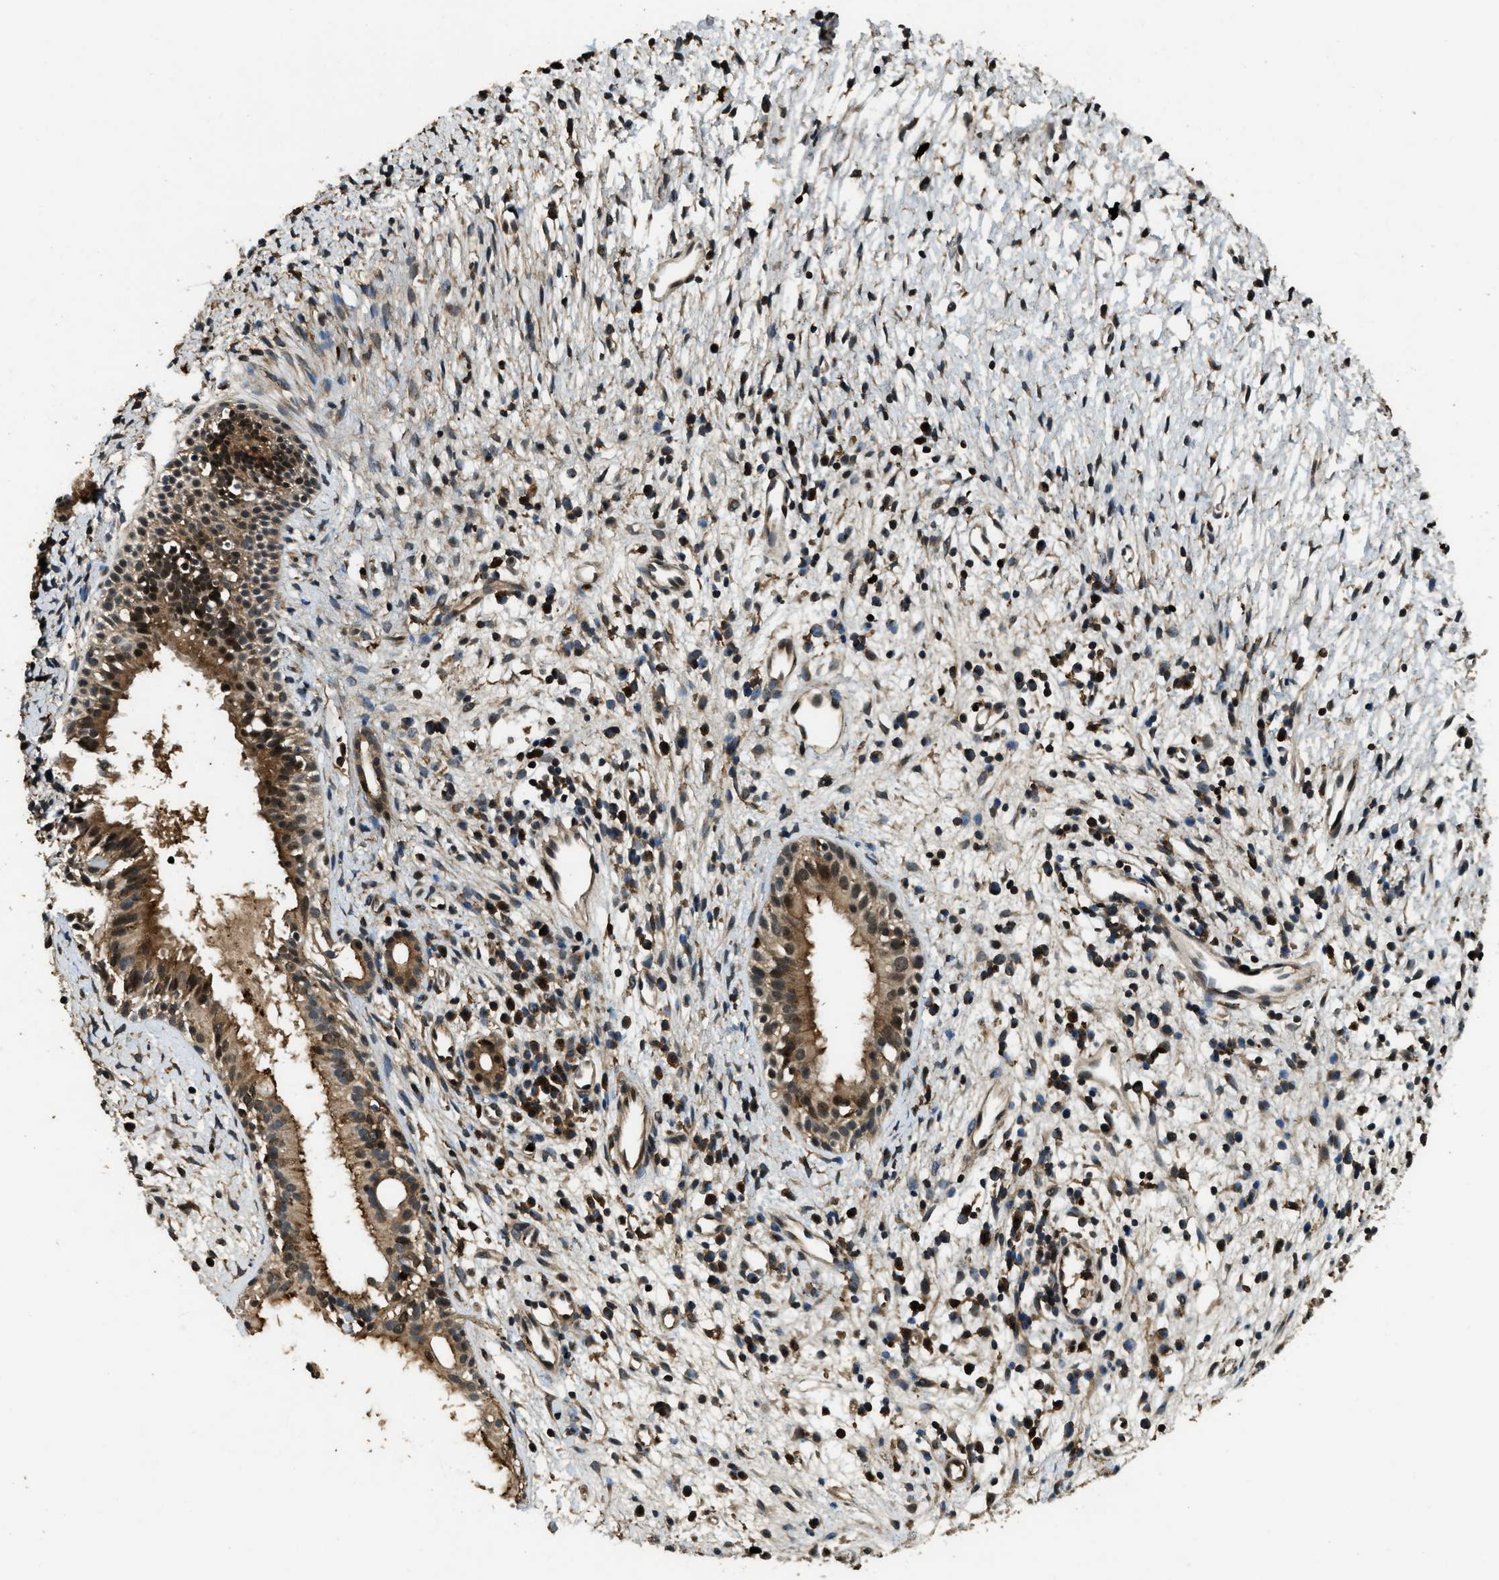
{"staining": {"intensity": "strong", "quantity": ">75%", "location": "cytoplasmic/membranous"}, "tissue": "nasopharynx", "cell_type": "Respiratory epithelial cells", "image_type": "normal", "snomed": [{"axis": "morphology", "description": "Normal tissue, NOS"}, {"axis": "topography", "description": "Nasopharynx"}], "caption": "Immunohistochemical staining of benign nasopharynx demonstrates high levels of strong cytoplasmic/membranous positivity in approximately >75% of respiratory epithelial cells.", "gene": "RNF141", "patient": {"sex": "male", "age": 22}}